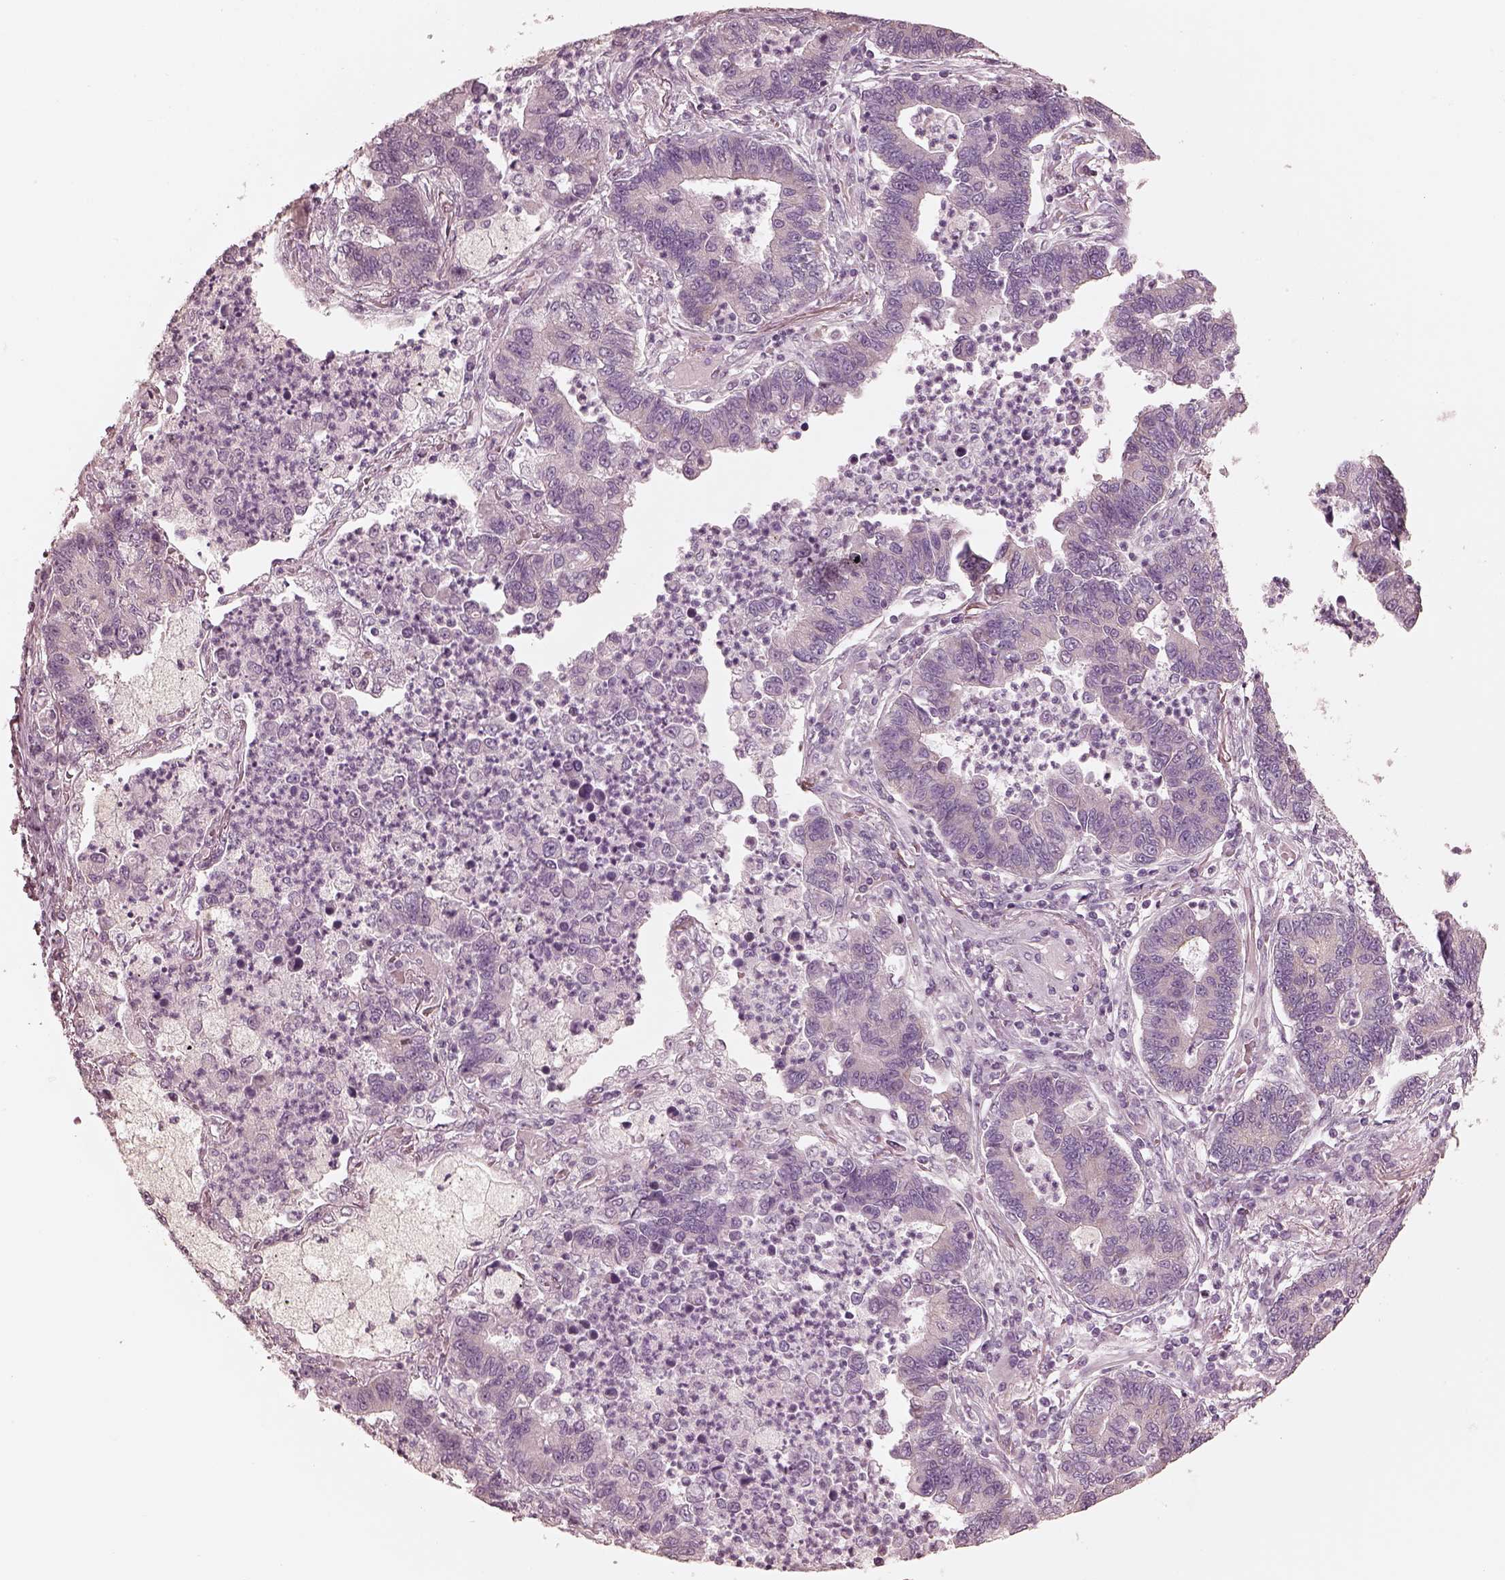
{"staining": {"intensity": "negative", "quantity": "none", "location": "none"}, "tissue": "lung cancer", "cell_type": "Tumor cells", "image_type": "cancer", "snomed": [{"axis": "morphology", "description": "Adenocarcinoma, NOS"}, {"axis": "topography", "description": "Lung"}], "caption": "Immunohistochemistry (IHC) photomicrograph of human lung cancer stained for a protein (brown), which demonstrates no expression in tumor cells.", "gene": "RAB3C", "patient": {"sex": "female", "age": 57}}